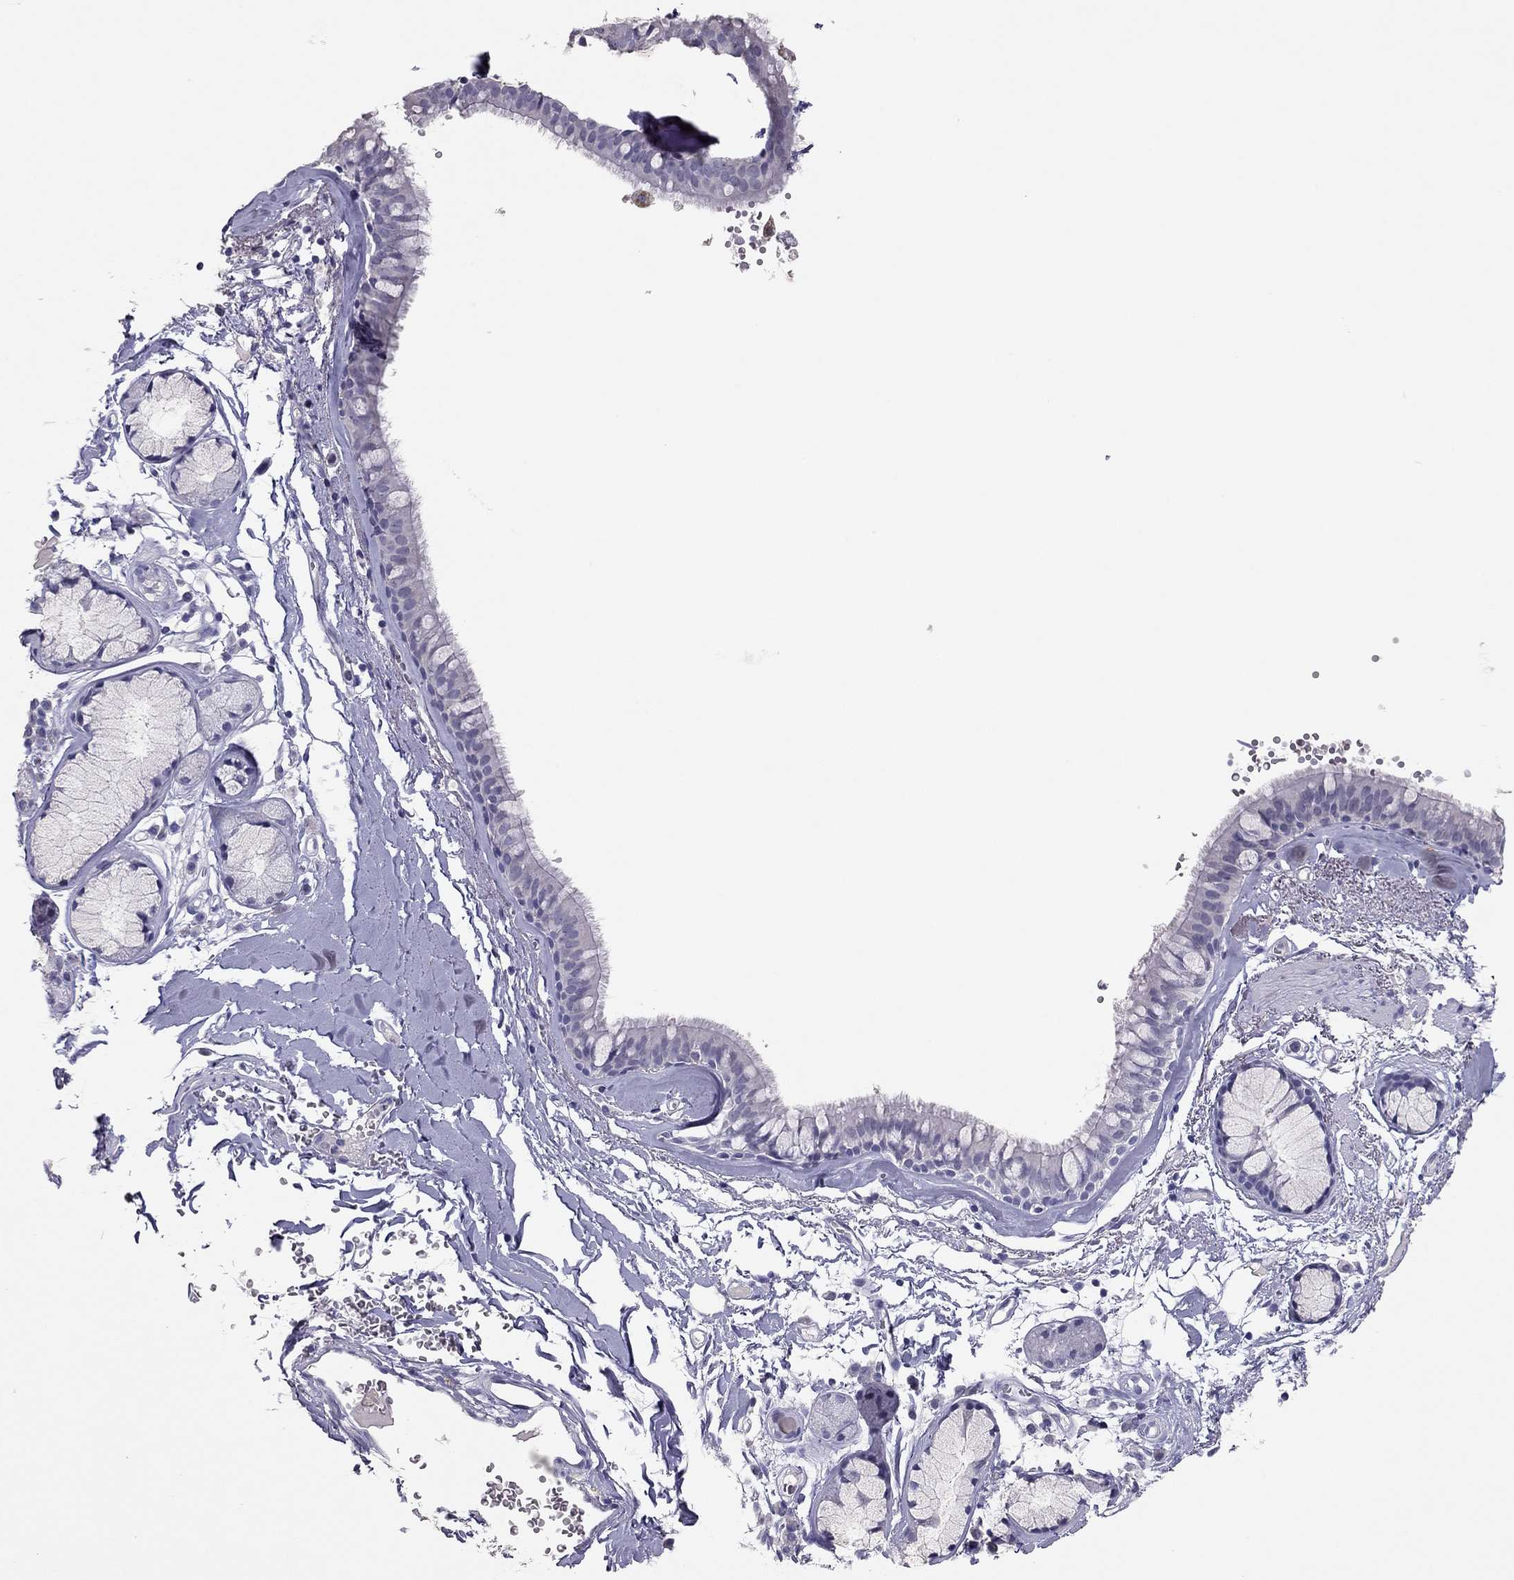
{"staining": {"intensity": "negative", "quantity": "none", "location": "none"}, "tissue": "bronchus", "cell_type": "Respiratory epithelial cells", "image_type": "normal", "snomed": [{"axis": "morphology", "description": "Normal tissue, NOS"}, {"axis": "morphology", "description": "Squamous cell carcinoma, NOS"}, {"axis": "topography", "description": "Cartilage tissue"}, {"axis": "topography", "description": "Bronchus"}], "caption": "Micrograph shows no significant protein positivity in respiratory epithelial cells of unremarkable bronchus. Brightfield microscopy of IHC stained with DAB (brown) and hematoxylin (blue), captured at high magnification.", "gene": "ADORA2A", "patient": {"sex": "male", "age": 72}}